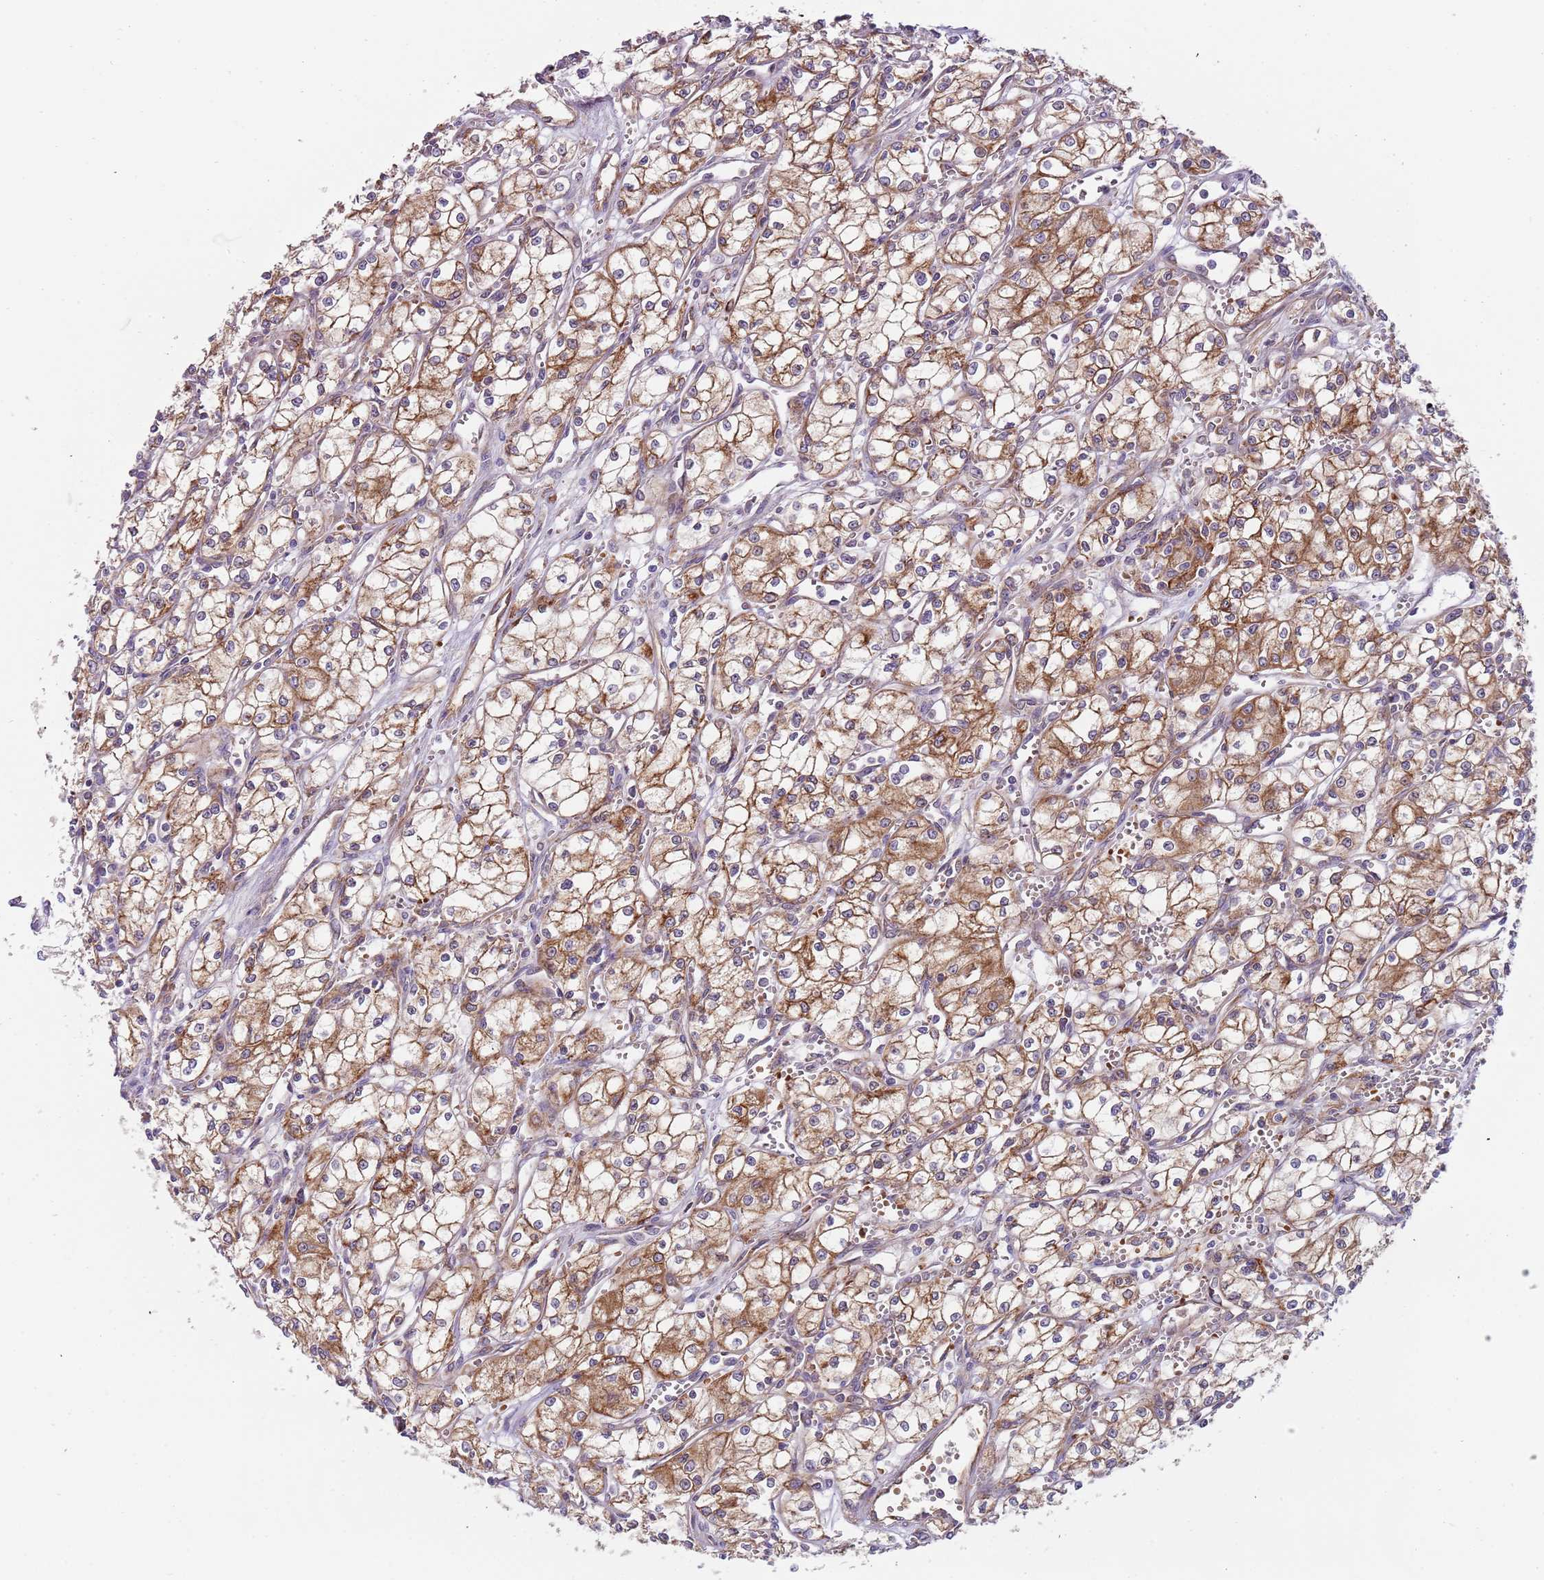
{"staining": {"intensity": "moderate", "quantity": ">75%", "location": "cytoplasmic/membranous"}, "tissue": "renal cancer", "cell_type": "Tumor cells", "image_type": "cancer", "snomed": [{"axis": "morphology", "description": "Adenocarcinoma, NOS"}, {"axis": "topography", "description": "Kidney"}], "caption": "Moderate cytoplasmic/membranous expression is seen in about >75% of tumor cells in renal adenocarcinoma.", "gene": "VWCE", "patient": {"sex": "male", "age": 59}}